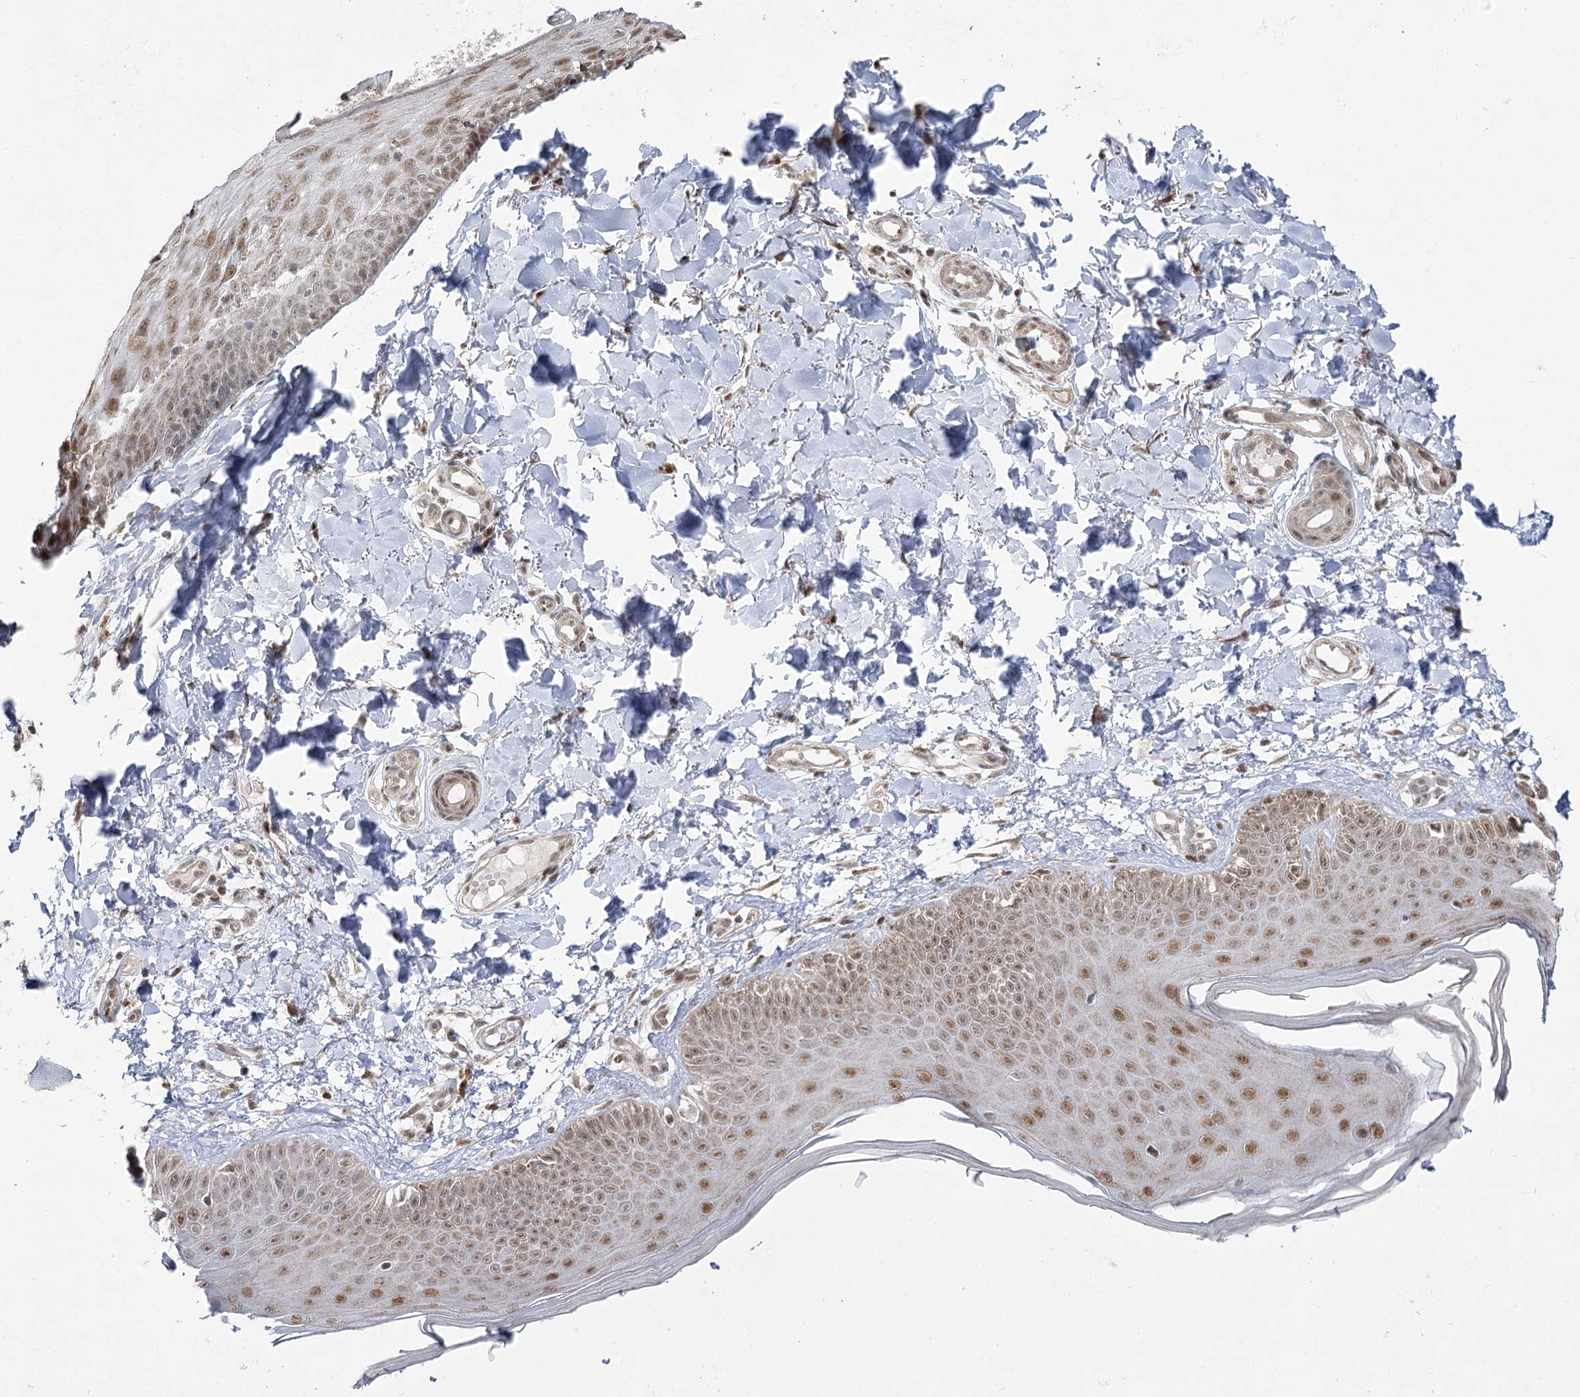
{"staining": {"intensity": "moderate", "quantity": ">75%", "location": "nuclear"}, "tissue": "skin", "cell_type": "Fibroblasts", "image_type": "normal", "snomed": [{"axis": "morphology", "description": "Normal tissue, NOS"}, {"axis": "topography", "description": "Skin"}], "caption": "This micrograph shows IHC staining of normal human skin, with medium moderate nuclear expression in approximately >75% of fibroblasts.", "gene": "SLC4A1AP", "patient": {"sex": "male", "age": 52}}